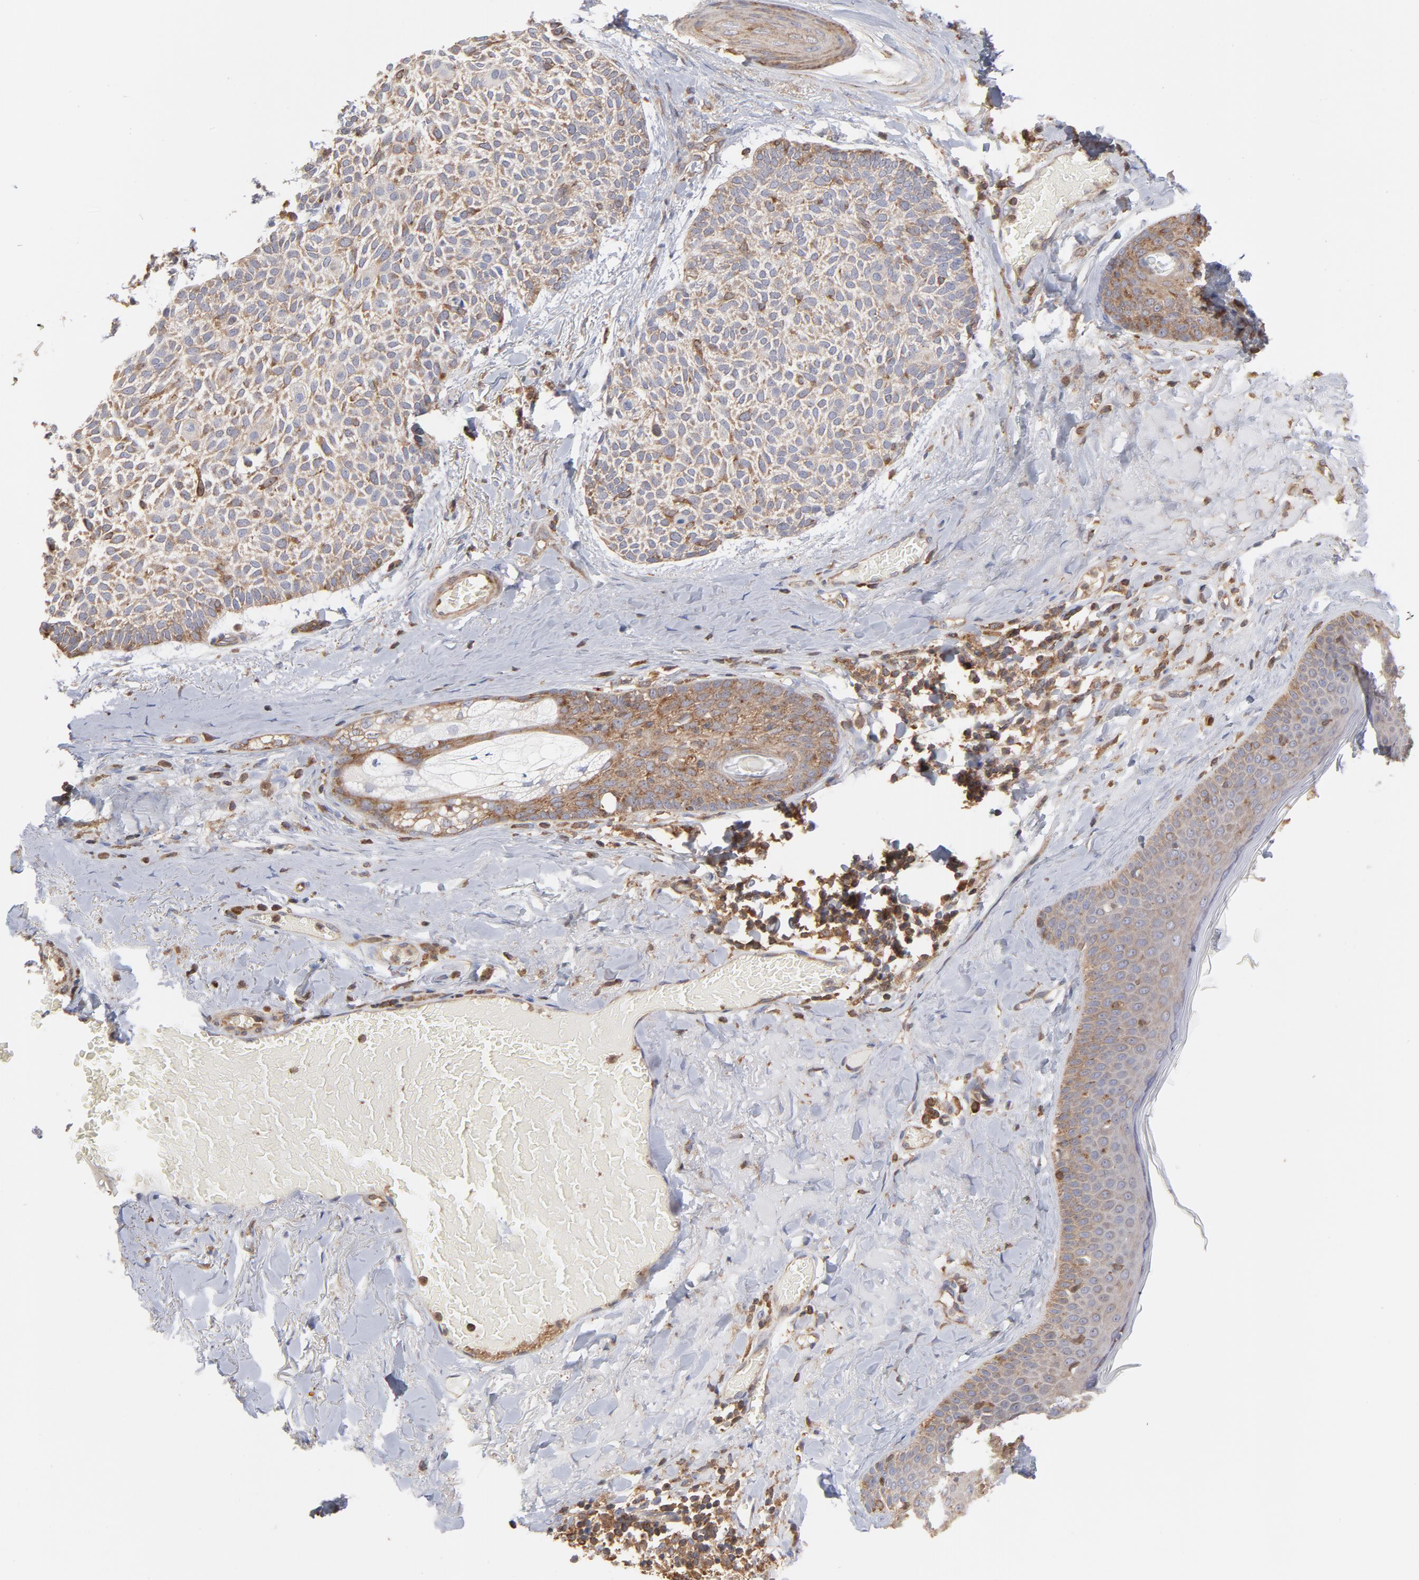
{"staining": {"intensity": "weak", "quantity": "25%-75%", "location": "cytoplasmic/membranous"}, "tissue": "skin cancer", "cell_type": "Tumor cells", "image_type": "cancer", "snomed": [{"axis": "morphology", "description": "Normal tissue, NOS"}, {"axis": "morphology", "description": "Basal cell carcinoma"}, {"axis": "topography", "description": "Skin"}], "caption": "Immunohistochemical staining of basal cell carcinoma (skin) reveals low levels of weak cytoplasmic/membranous protein expression in about 25%-75% of tumor cells.", "gene": "MAPRE1", "patient": {"sex": "female", "age": 70}}